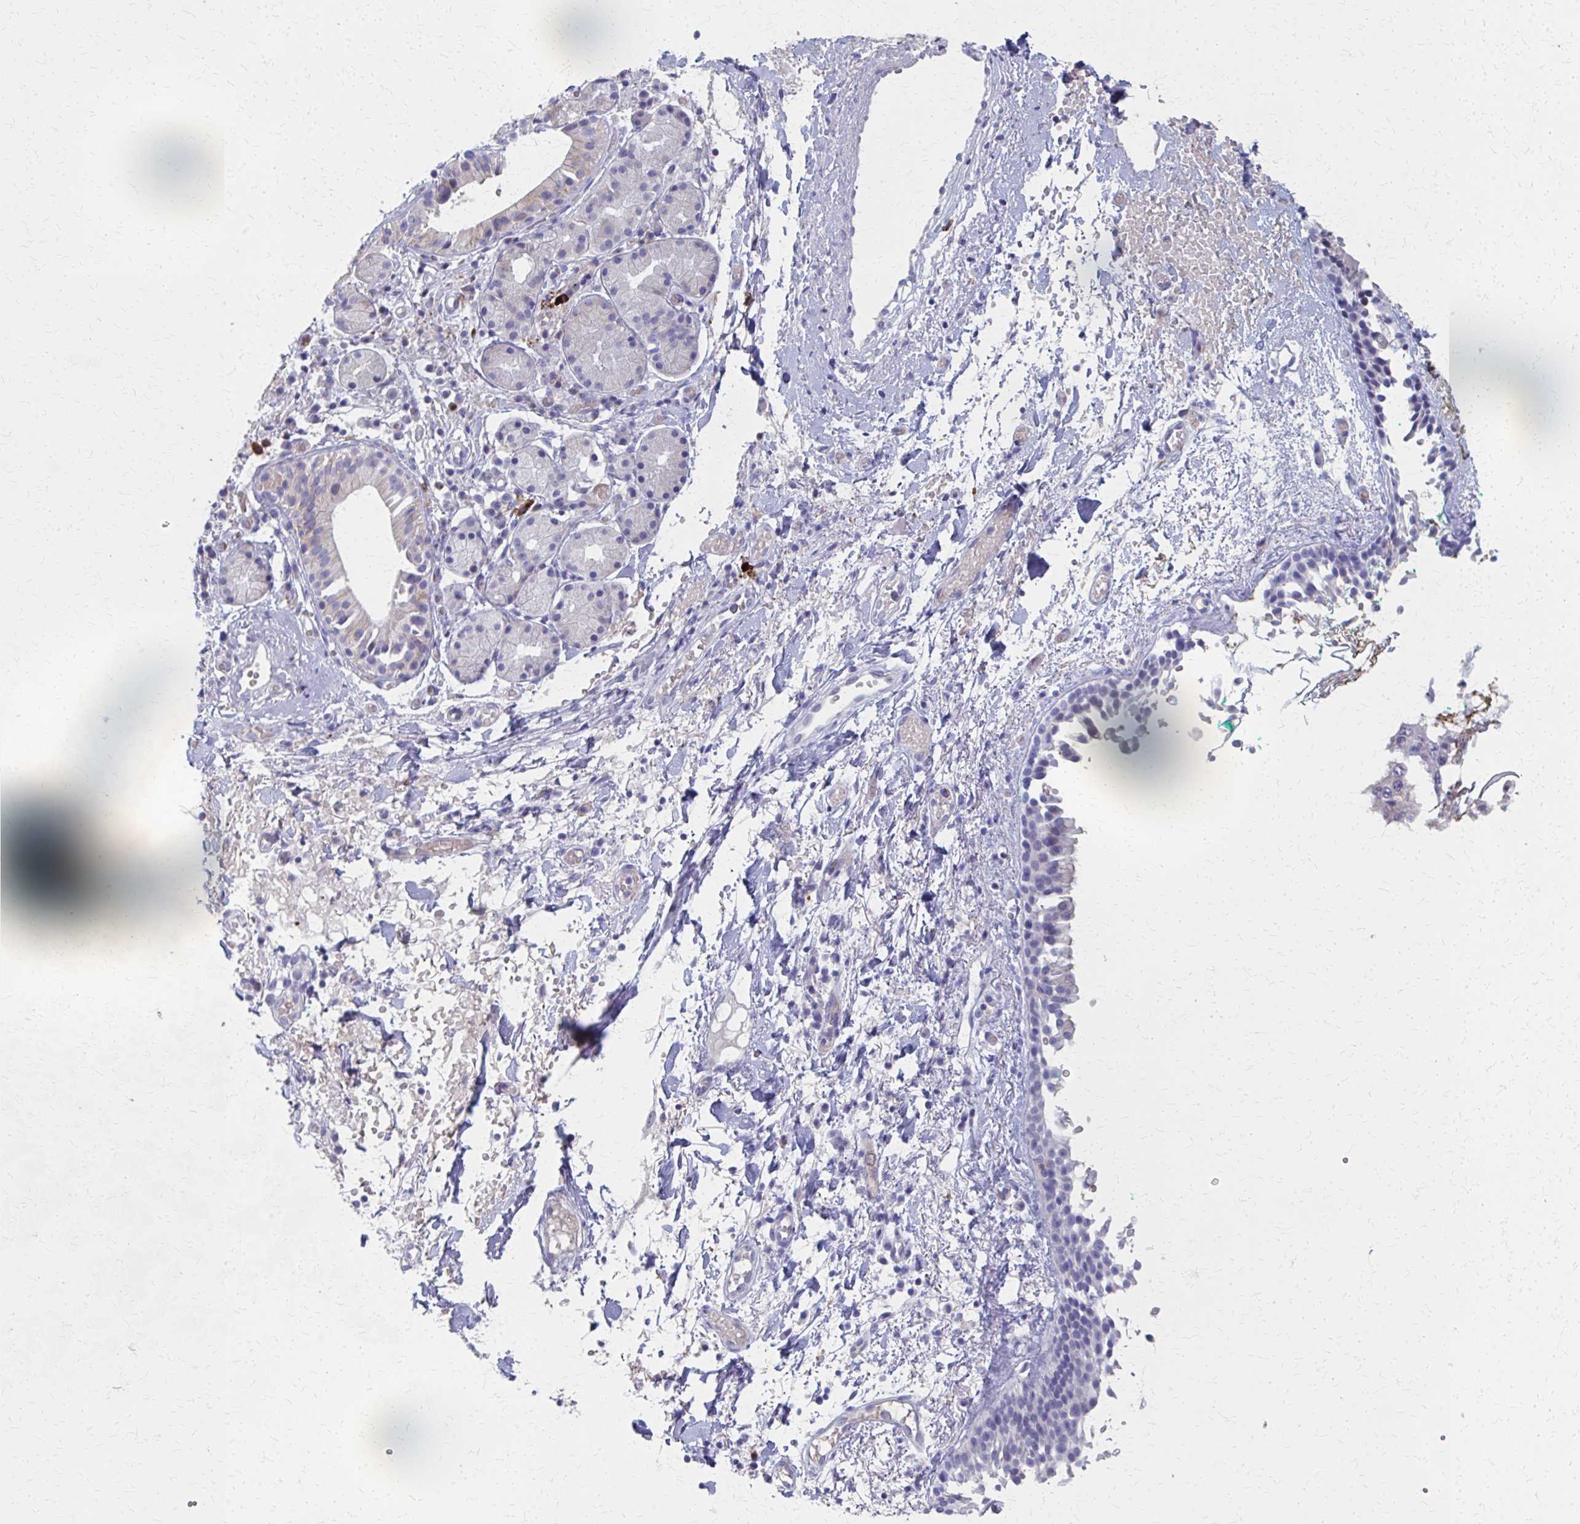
{"staining": {"intensity": "negative", "quantity": "none", "location": "none"}, "tissue": "nasopharynx", "cell_type": "Respiratory epithelial cells", "image_type": "normal", "snomed": [{"axis": "morphology", "description": "Normal tissue, NOS"}, {"axis": "morphology", "description": "Basal cell carcinoma"}, {"axis": "topography", "description": "Cartilage tissue"}, {"axis": "topography", "description": "Nasopharynx"}, {"axis": "topography", "description": "Oral tissue"}], "caption": "Immunohistochemistry of unremarkable human nasopharynx demonstrates no positivity in respiratory epithelial cells. (DAB (3,3'-diaminobenzidine) immunohistochemistry (IHC), high magnification).", "gene": "MS4A2", "patient": {"sex": "female", "age": 77}}